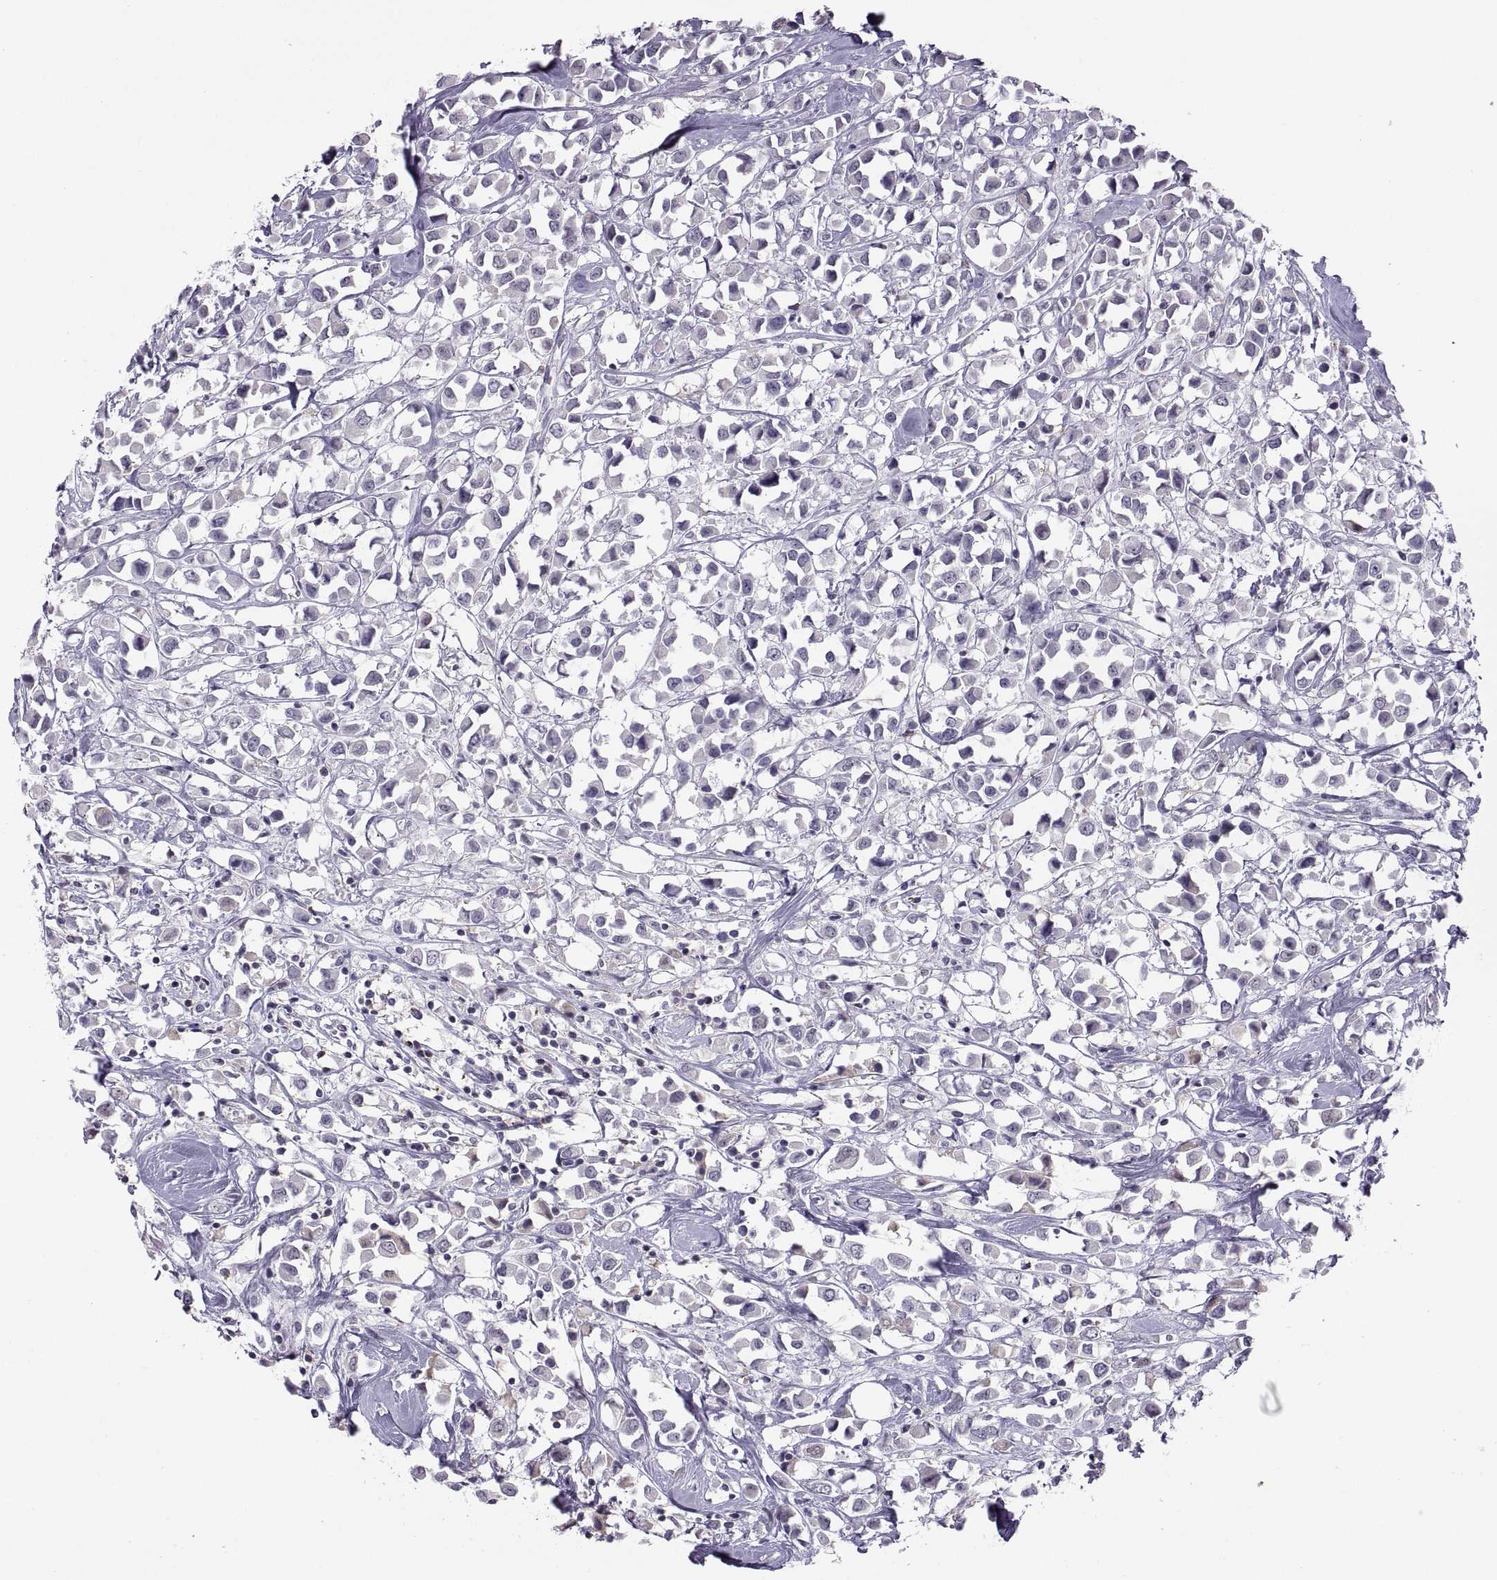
{"staining": {"intensity": "negative", "quantity": "none", "location": "none"}, "tissue": "breast cancer", "cell_type": "Tumor cells", "image_type": "cancer", "snomed": [{"axis": "morphology", "description": "Duct carcinoma"}, {"axis": "topography", "description": "Breast"}], "caption": "Tumor cells are negative for protein expression in human breast cancer (infiltrating ductal carcinoma).", "gene": "TTC21A", "patient": {"sex": "female", "age": 61}}